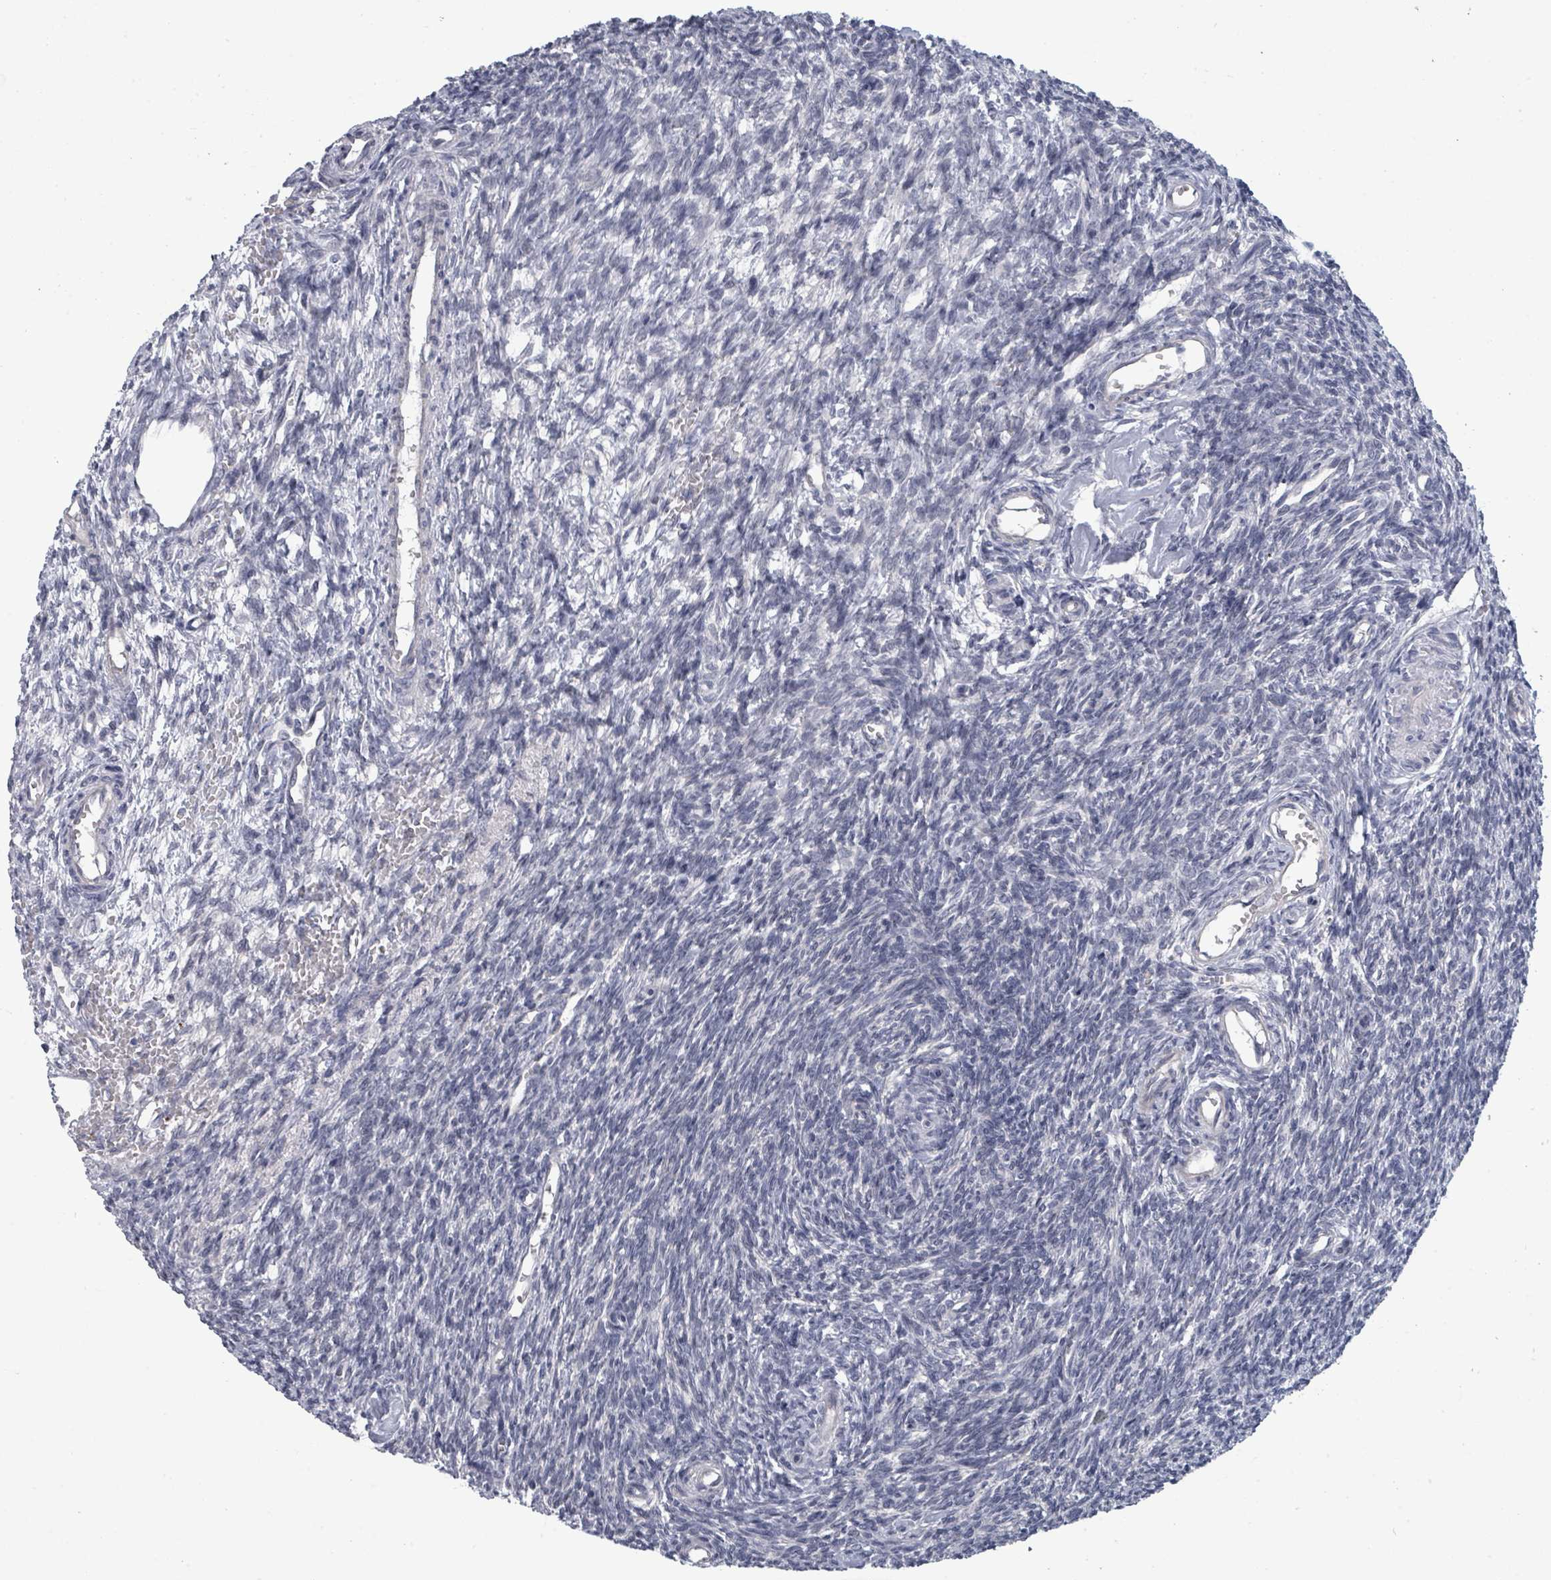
{"staining": {"intensity": "negative", "quantity": "none", "location": "none"}, "tissue": "ovary", "cell_type": "Ovarian stroma cells", "image_type": "normal", "snomed": [{"axis": "morphology", "description": "Normal tissue, NOS"}, {"axis": "topography", "description": "Ovary"}], "caption": "This image is of benign ovary stained with immunohistochemistry (IHC) to label a protein in brown with the nuclei are counter-stained blue. There is no staining in ovarian stroma cells.", "gene": "ASB12", "patient": {"sex": "female", "age": 39}}